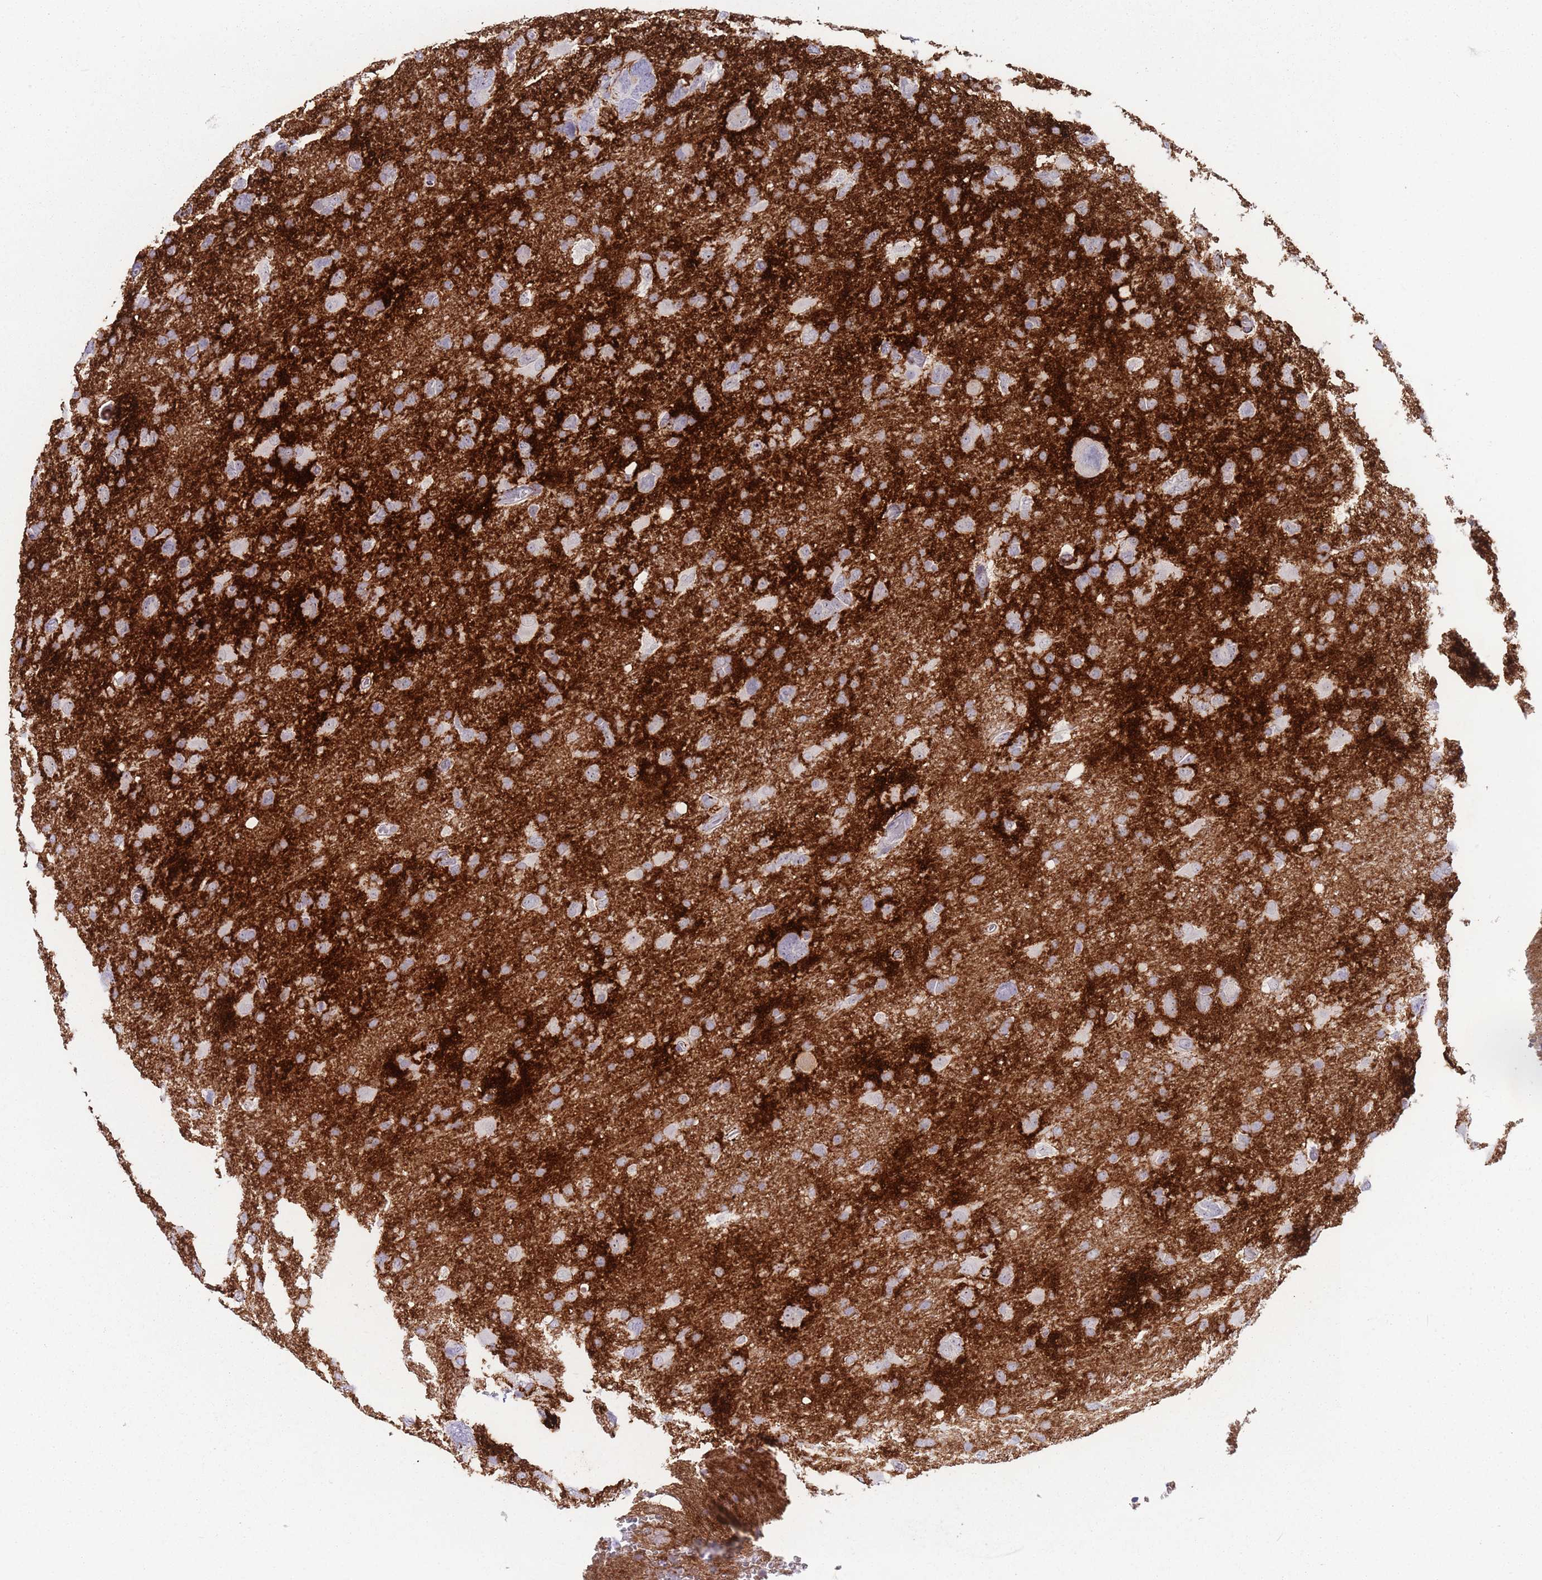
{"staining": {"intensity": "negative", "quantity": "none", "location": "none"}, "tissue": "glioma", "cell_type": "Tumor cells", "image_type": "cancer", "snomed": [{"axis": "morphology", "description": "Glioma, malignant, High grade"}, {"axis": "topography", "description": "Brain"}], "caption": "Immunohistochemistry photomicrograph of human malignant high-grade glioma stained for a protein (brown), which reveals no staining in tumor cells.", "gene": "PAIP2B", "patient": {"sex": "male", "age": 61}}